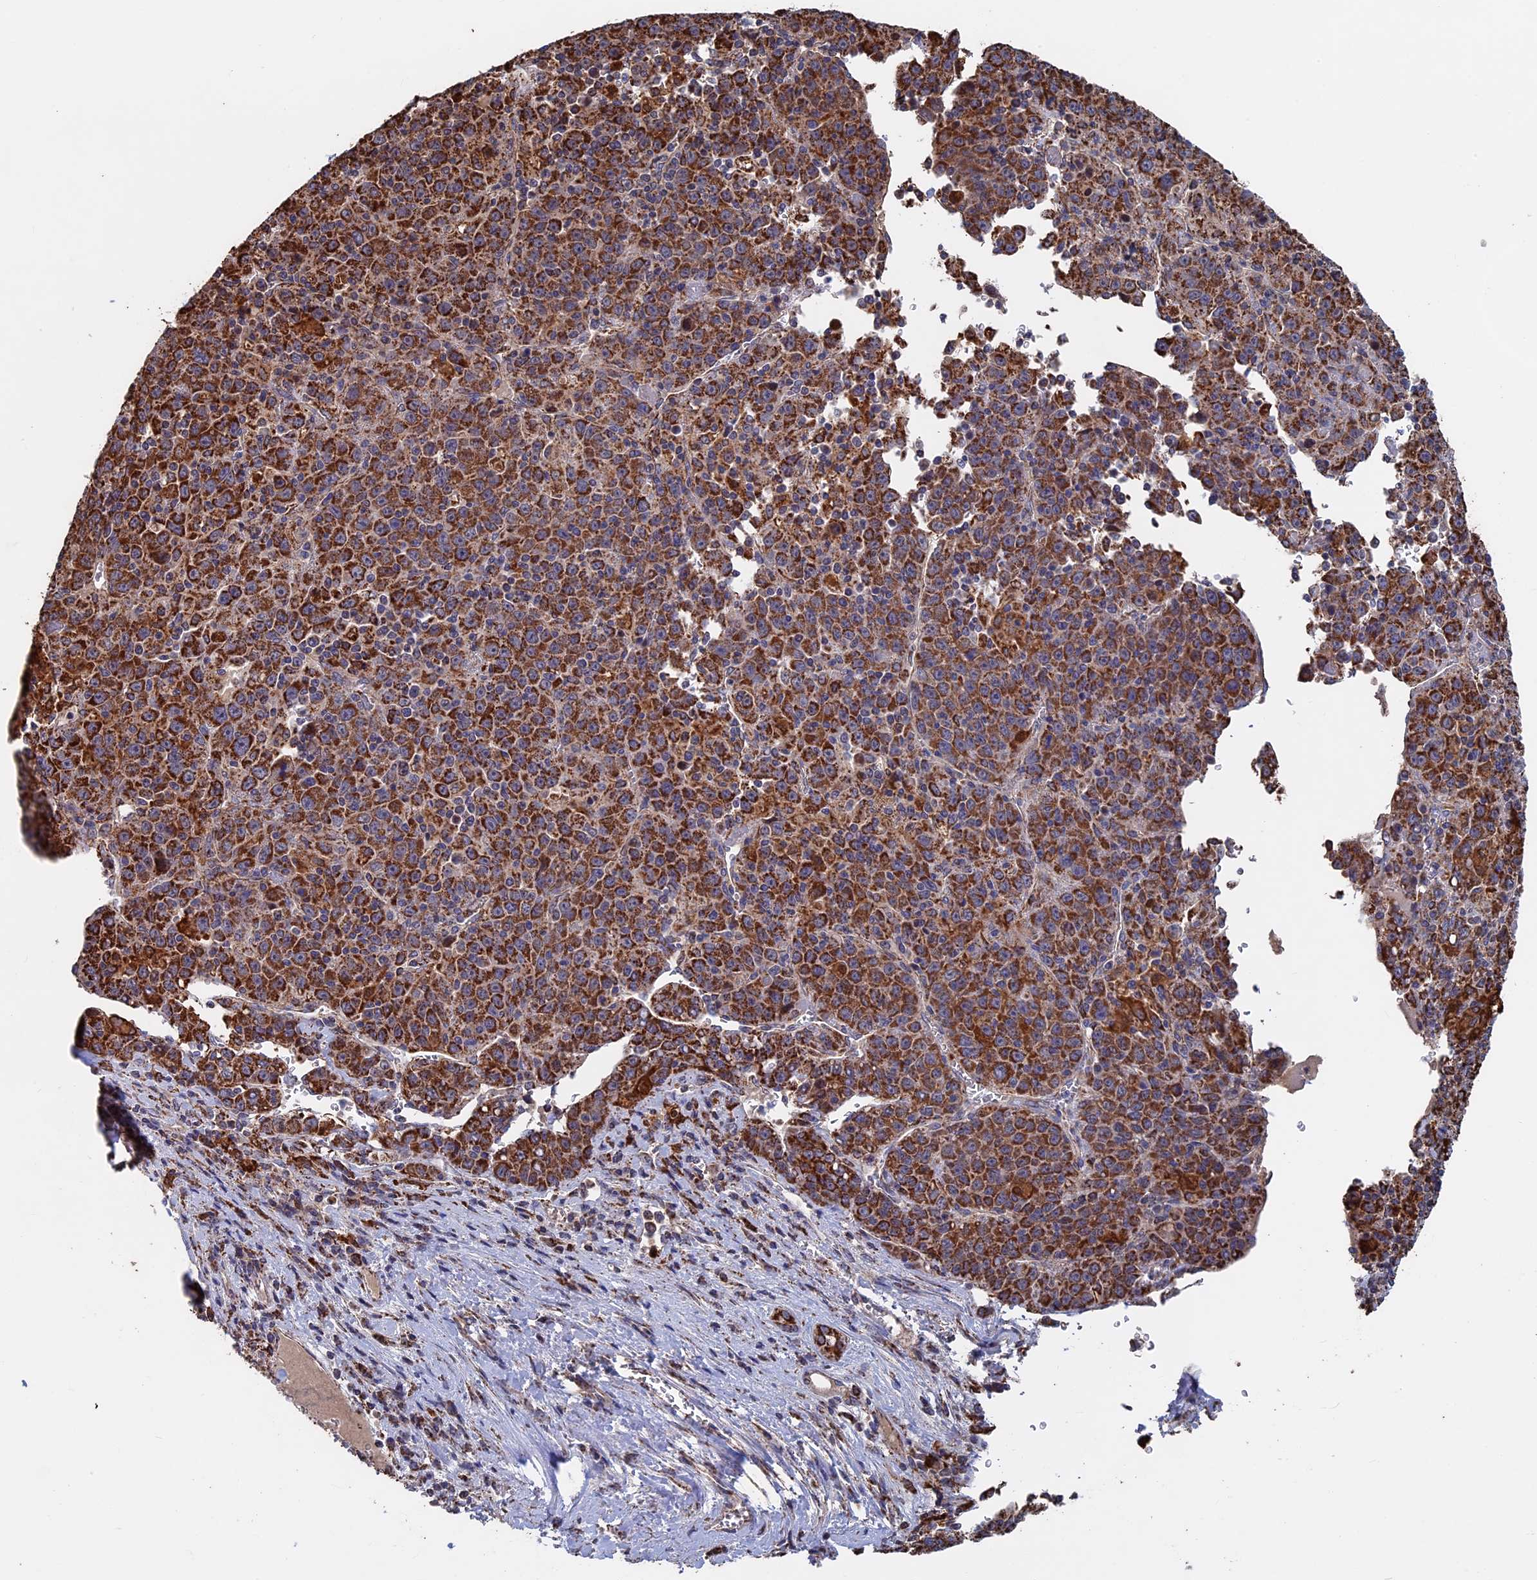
{"staining": {"intensity": "strong", "quantity": ">75%", "location": "cytoplasmic/membranous"}, "tissue": "liver cancer", "cell_type": "Tumor cells", "image_type": "cancer", "snomed": [{"axis": "morphology", "description": "Carcinoma, Hepatocellular, NOS"}, {"axis": "topography", "description": "Liver"}], "caption": "Liver hepatocellular carcinoma stained with DAB IHC displays high levels of strong cytoplasmic/membranous staining in about >75% of tumor cells.", "gene": "SEC24D", "patient": {"sex": "female", "age": 53}}